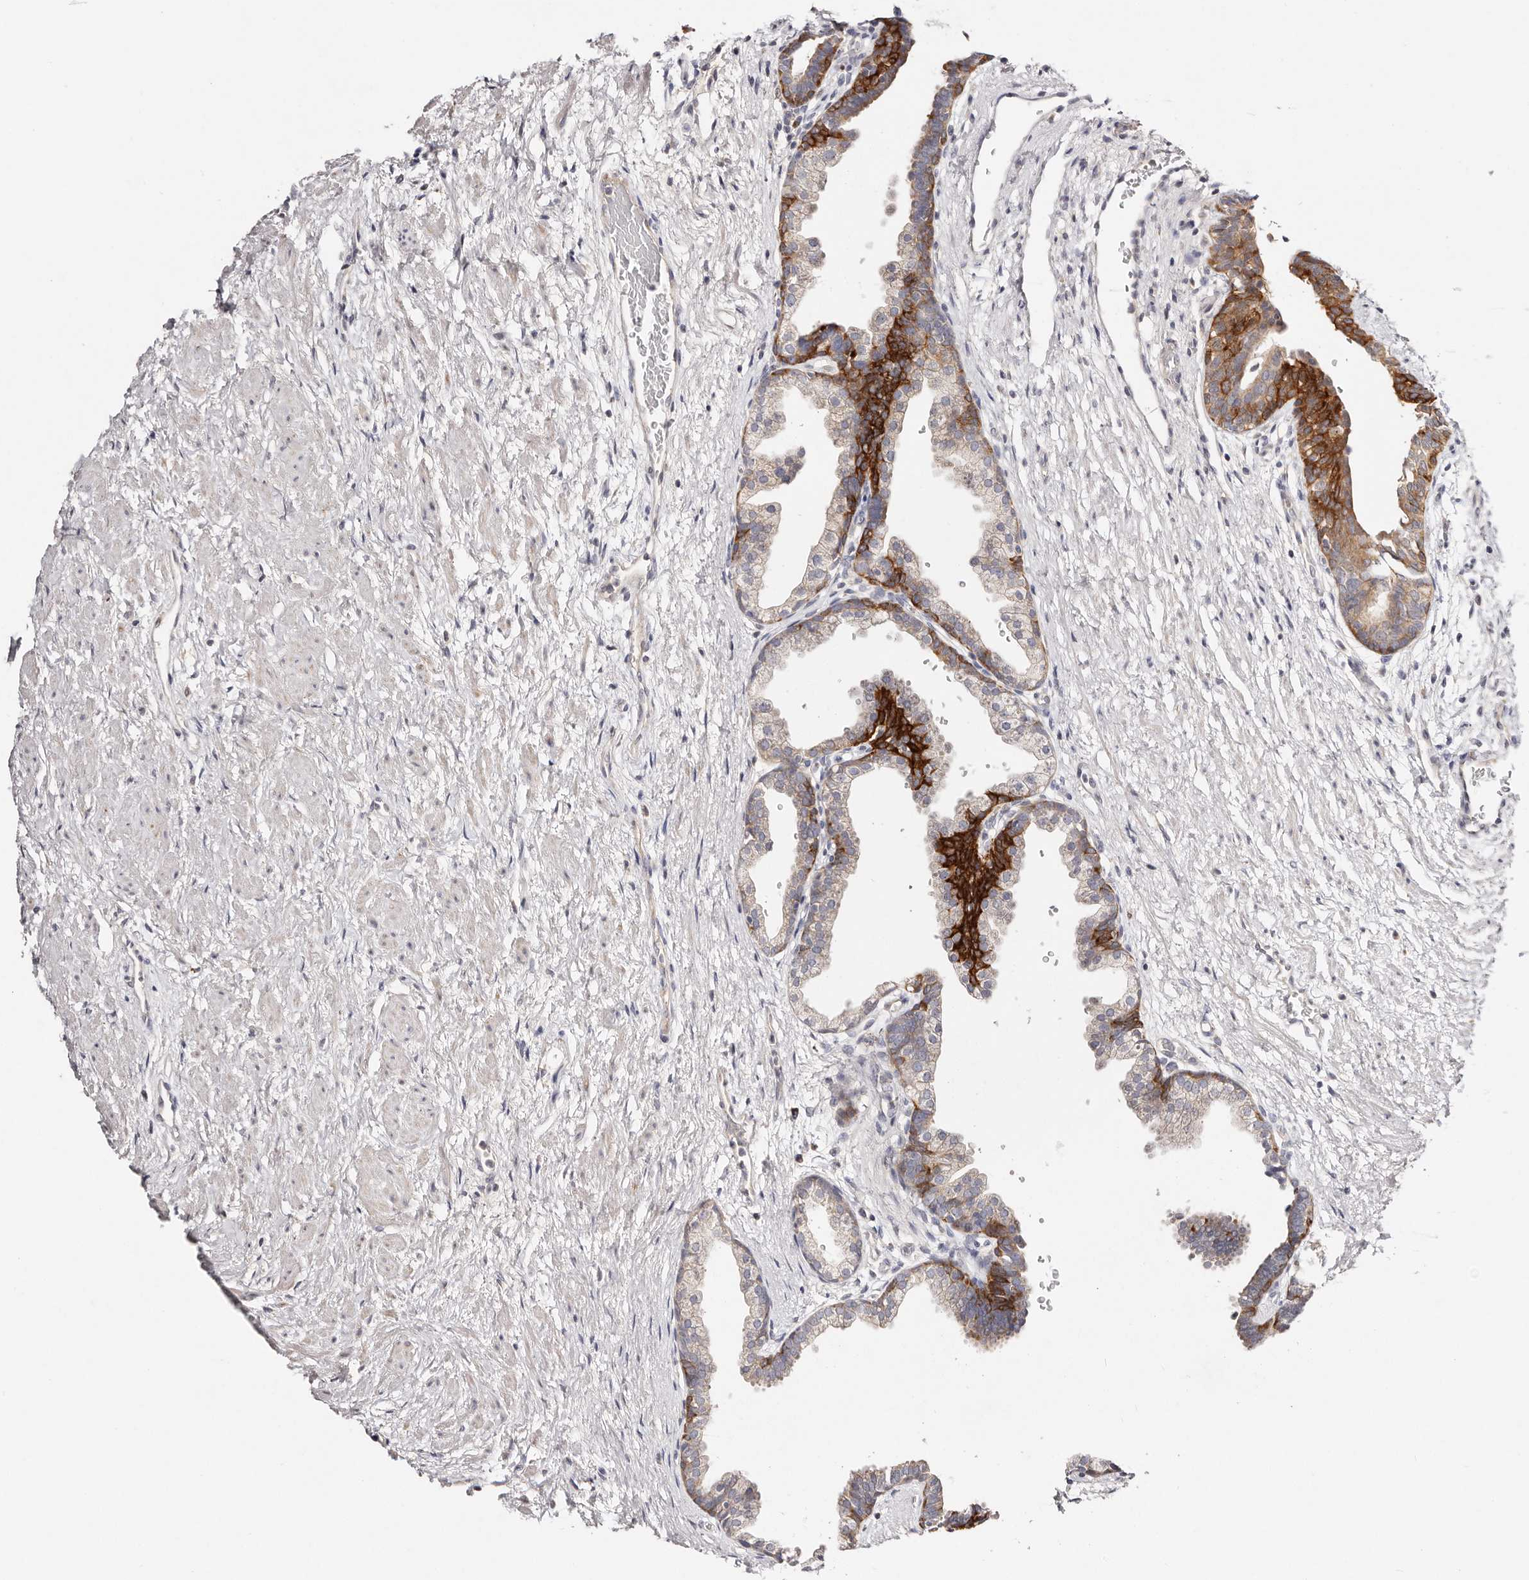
{"staining": {"intensity": "strong", "quantity": "<25%", "location": "cytoplasmic/membranous"}, "tissue": "prostate", "cell_type": "Glandular cells", "image_type": "normal", "snomed": [{"axis": "morphology", "description": "Normal tissue, NOS"}, {"axis": "topography", "description": "Prostate"}], "caption": "About <25% of glandular cells in normal human prostate exhibit strong cytoplasmic/membranous protein staining as visualized by brown immunohistochemical staining.", "gene": "VIPAS39", "patient": {"sex": "male", "age": 48}}